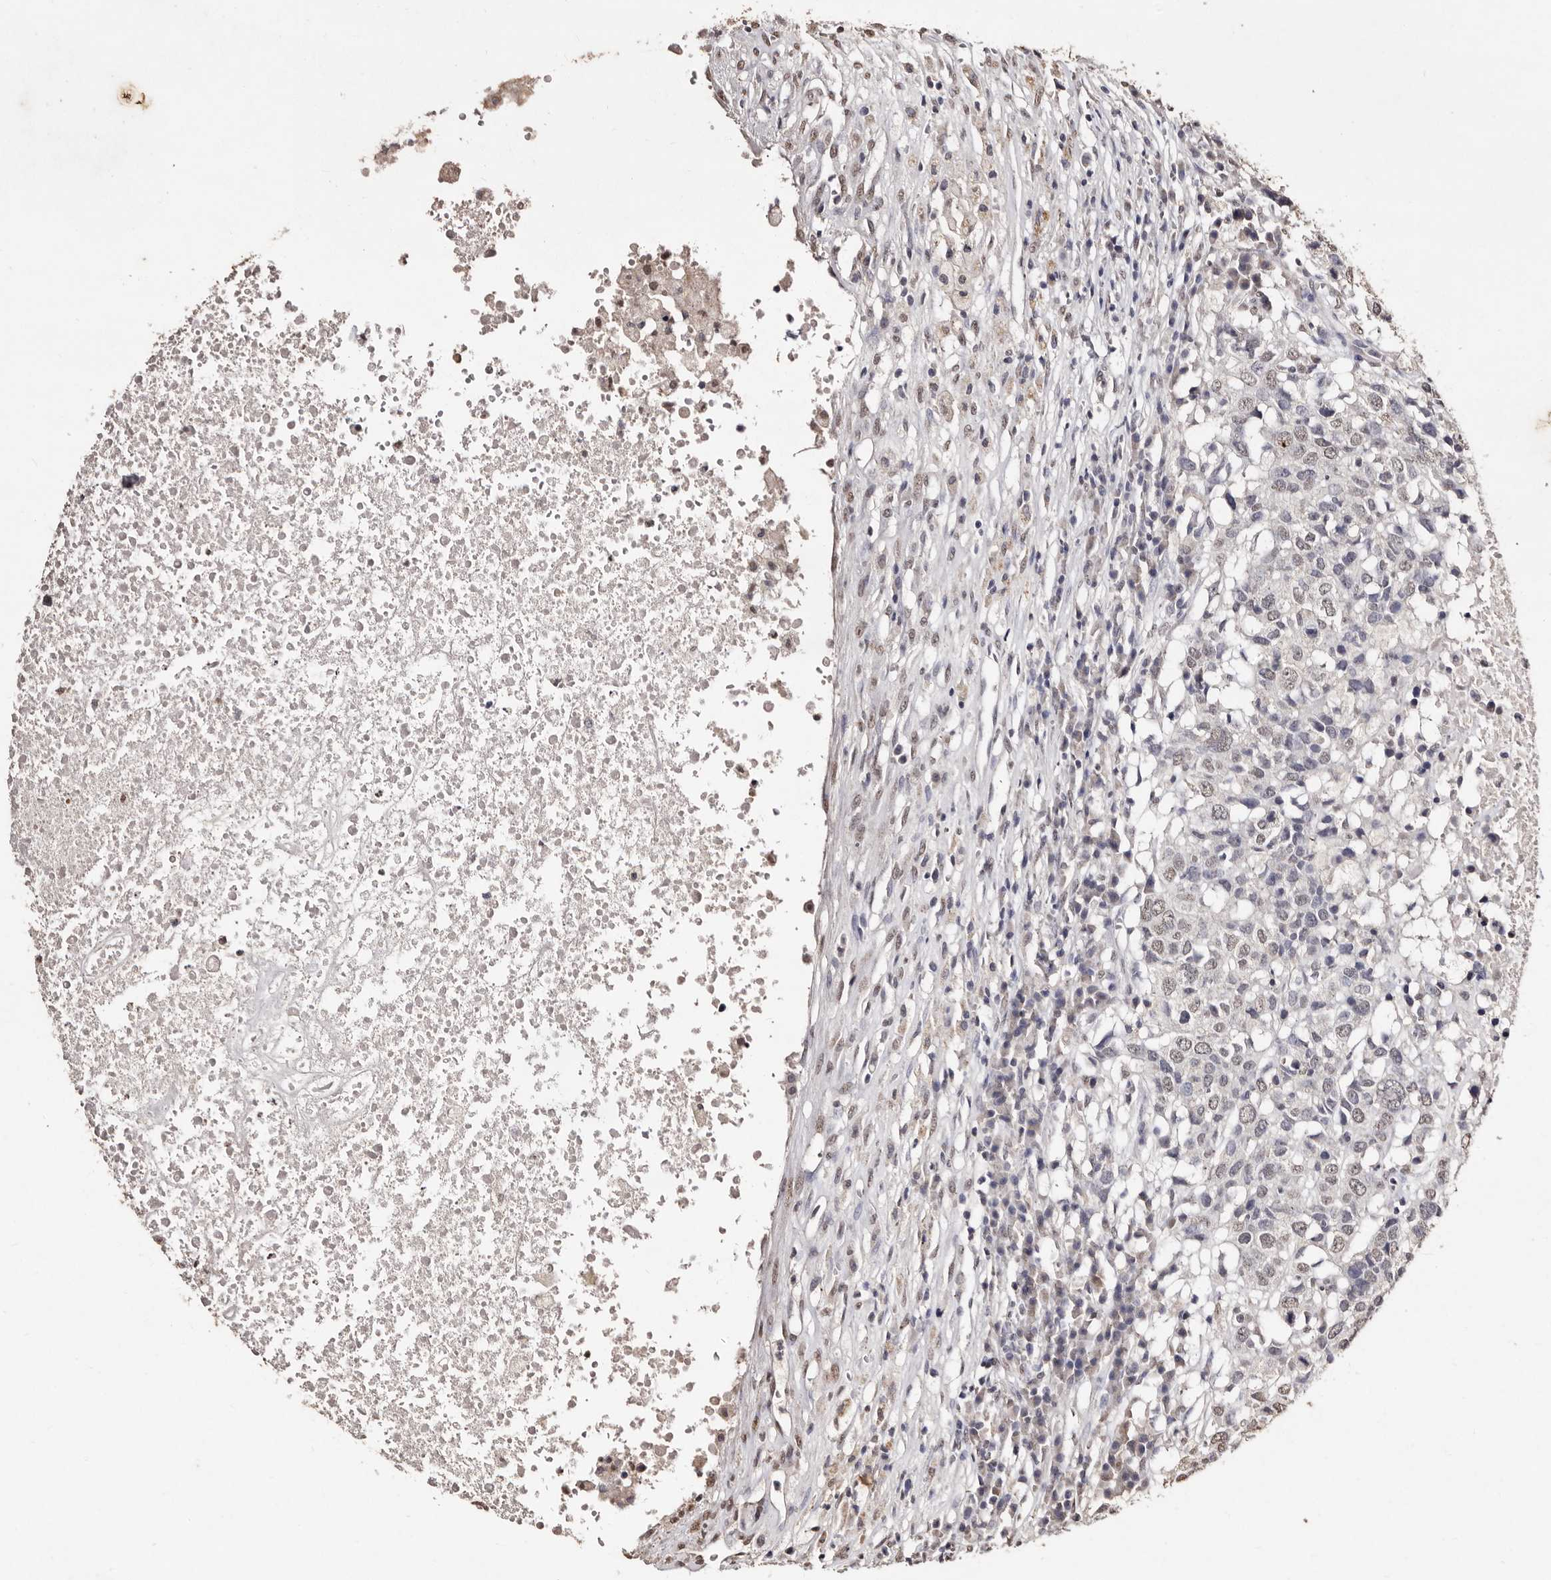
{"staining": {"intensity": "weak", "quantity": "25%-75%", "location": "nuclear"}, "tissue": "head and neck cancer", "cell_type": "Tumor cells", "image_type": "cancer", "snomed": [{"axis": "morphology", "description": "Squamous cell carcinoma, NOS"}, {"axis": "topography", "description": "Head-Neck"}], "caption": "Head and neck squamous cell carcinoma stained with a brown dye shows weak nuclear positive expression in about 25%-75% of tumor cells.", "gene": "ERBB4", "patient": {"sex": "male", "age": 66}}